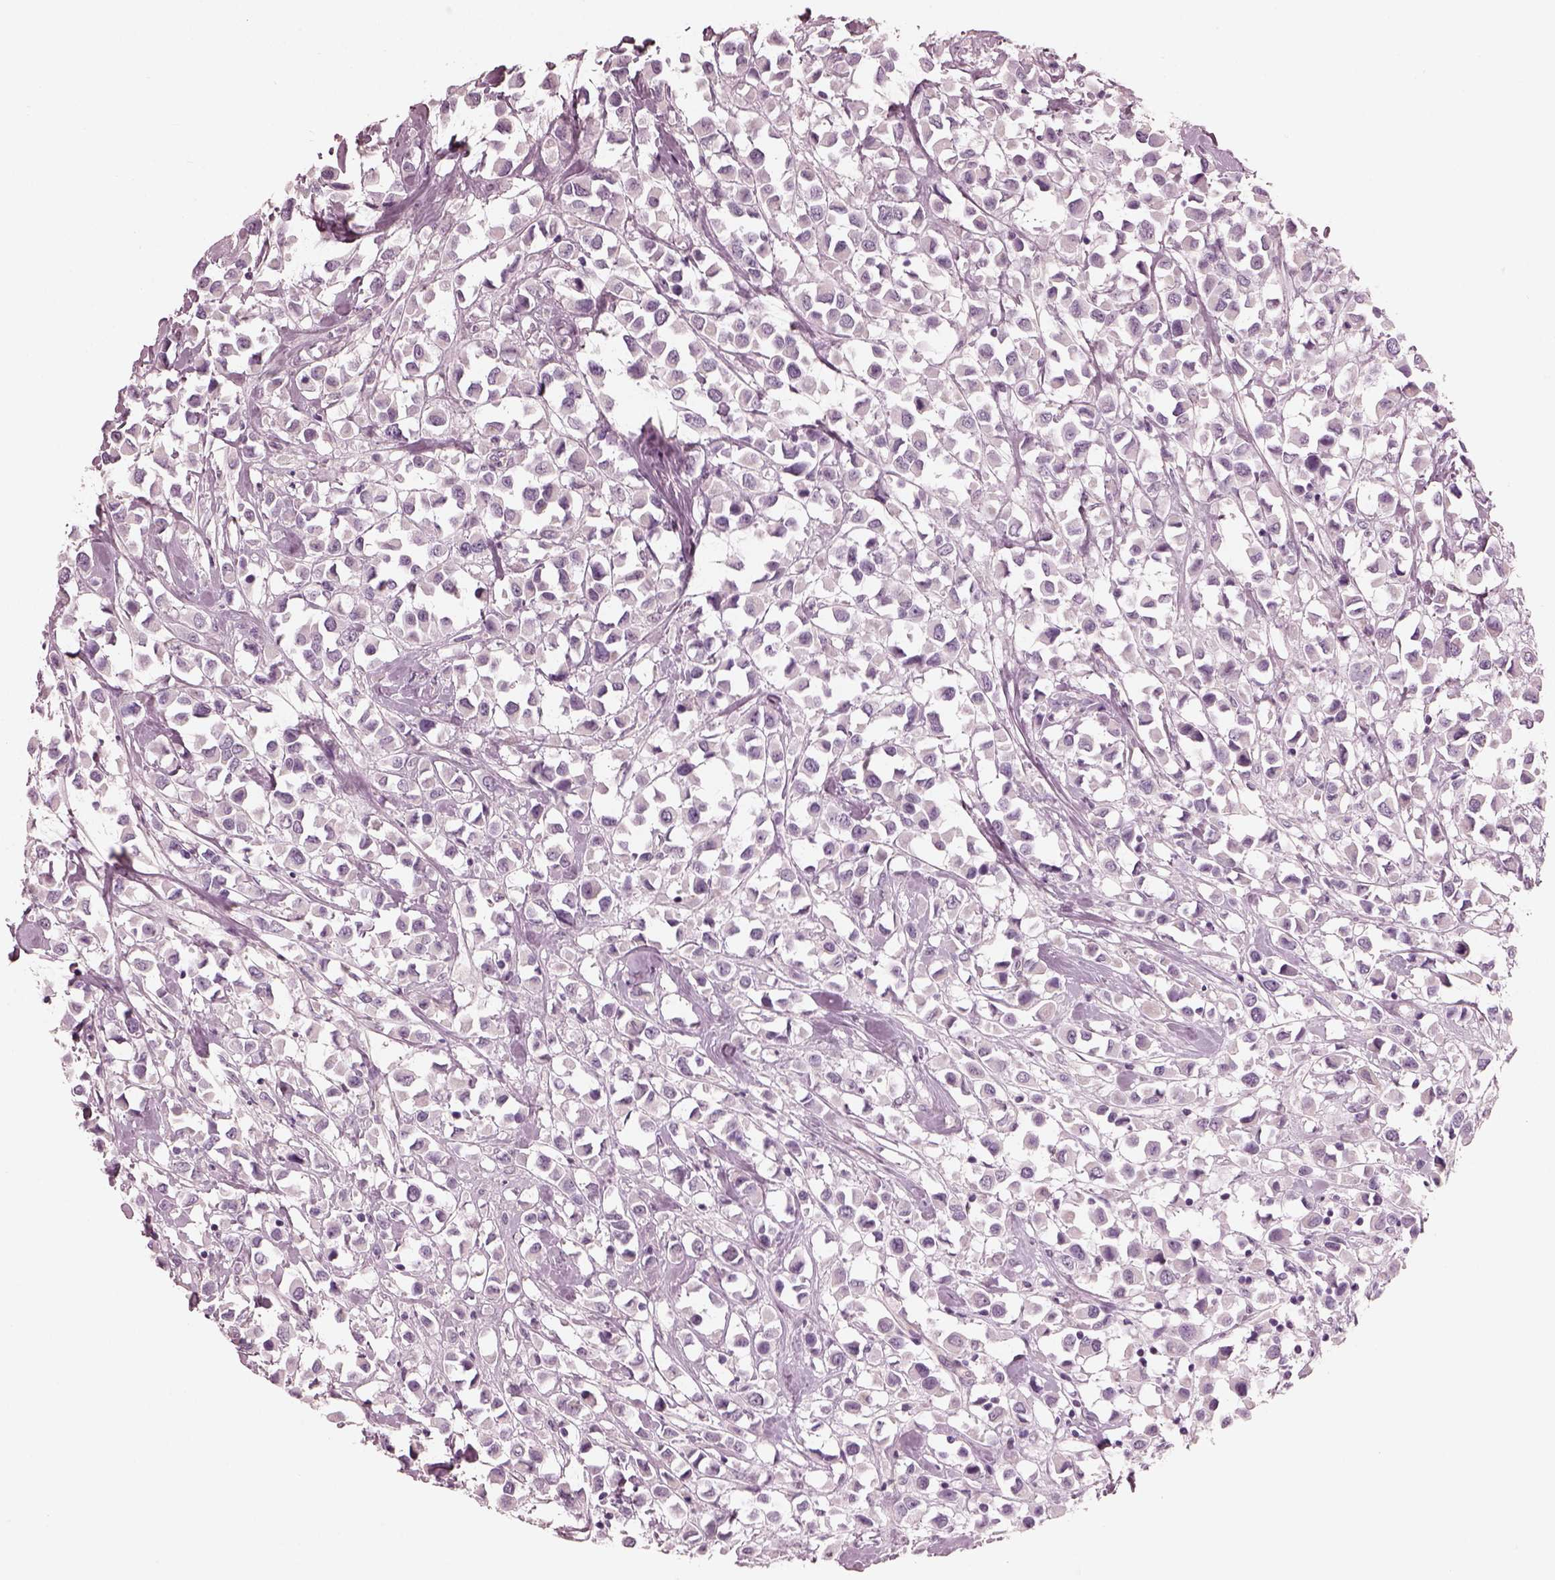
{"staining": {"intensity": "negative", "quantity": "none", "location": "none"}, "tissue": "breast cancer", "cell_type": "Tumor cells", "image_type": "cancer", "snomed": [{"axis": "morphology", "description": "Duct carcinoma"}, {"axis": "topography", "description": "Breast"}], "caption": "There is no significant positivity in tumor cells of breast infiltrating ductal carcinoma.", "gene": "EIF4E1B", "patient": {"sex": "female", "age": 61}}